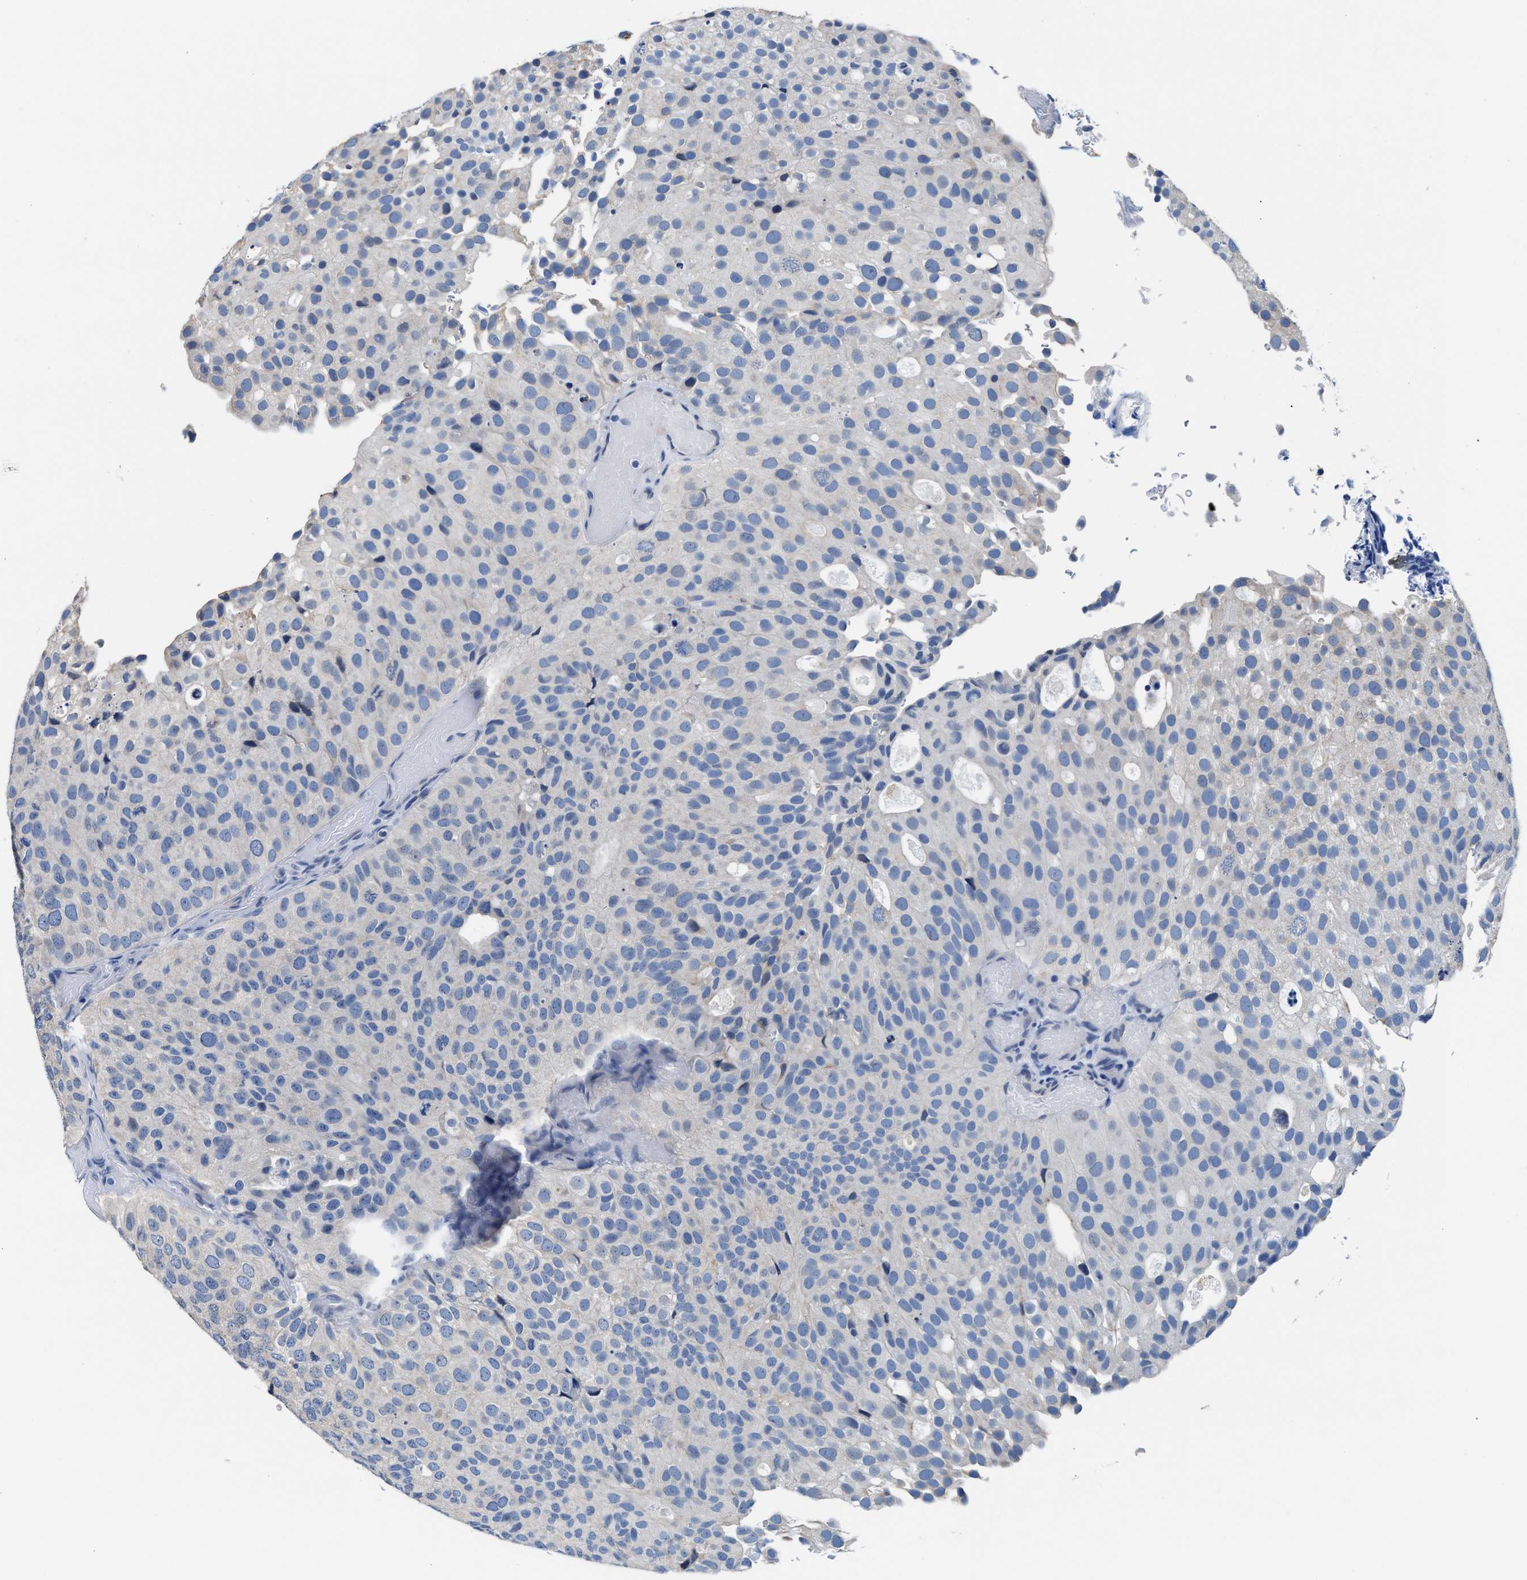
{"staining": {"intensity": "negative", "quantity": "none", "location": "none"}, "tissue": "urothelial cancer", "cell_type": "Tumor cells", "image_type": "cancer", "snomed": [{"axis": "morphology", "description": "Urothelial carcinoma, Low grade"}, {"axis": "topography", "description": "Urinary bladder"}], "caption": "Tumor cells show no significant positivity in urothelial carcinoma (low-grade).", "gene": "MYH3", "patient": {"sex": "male", "age": 78}}